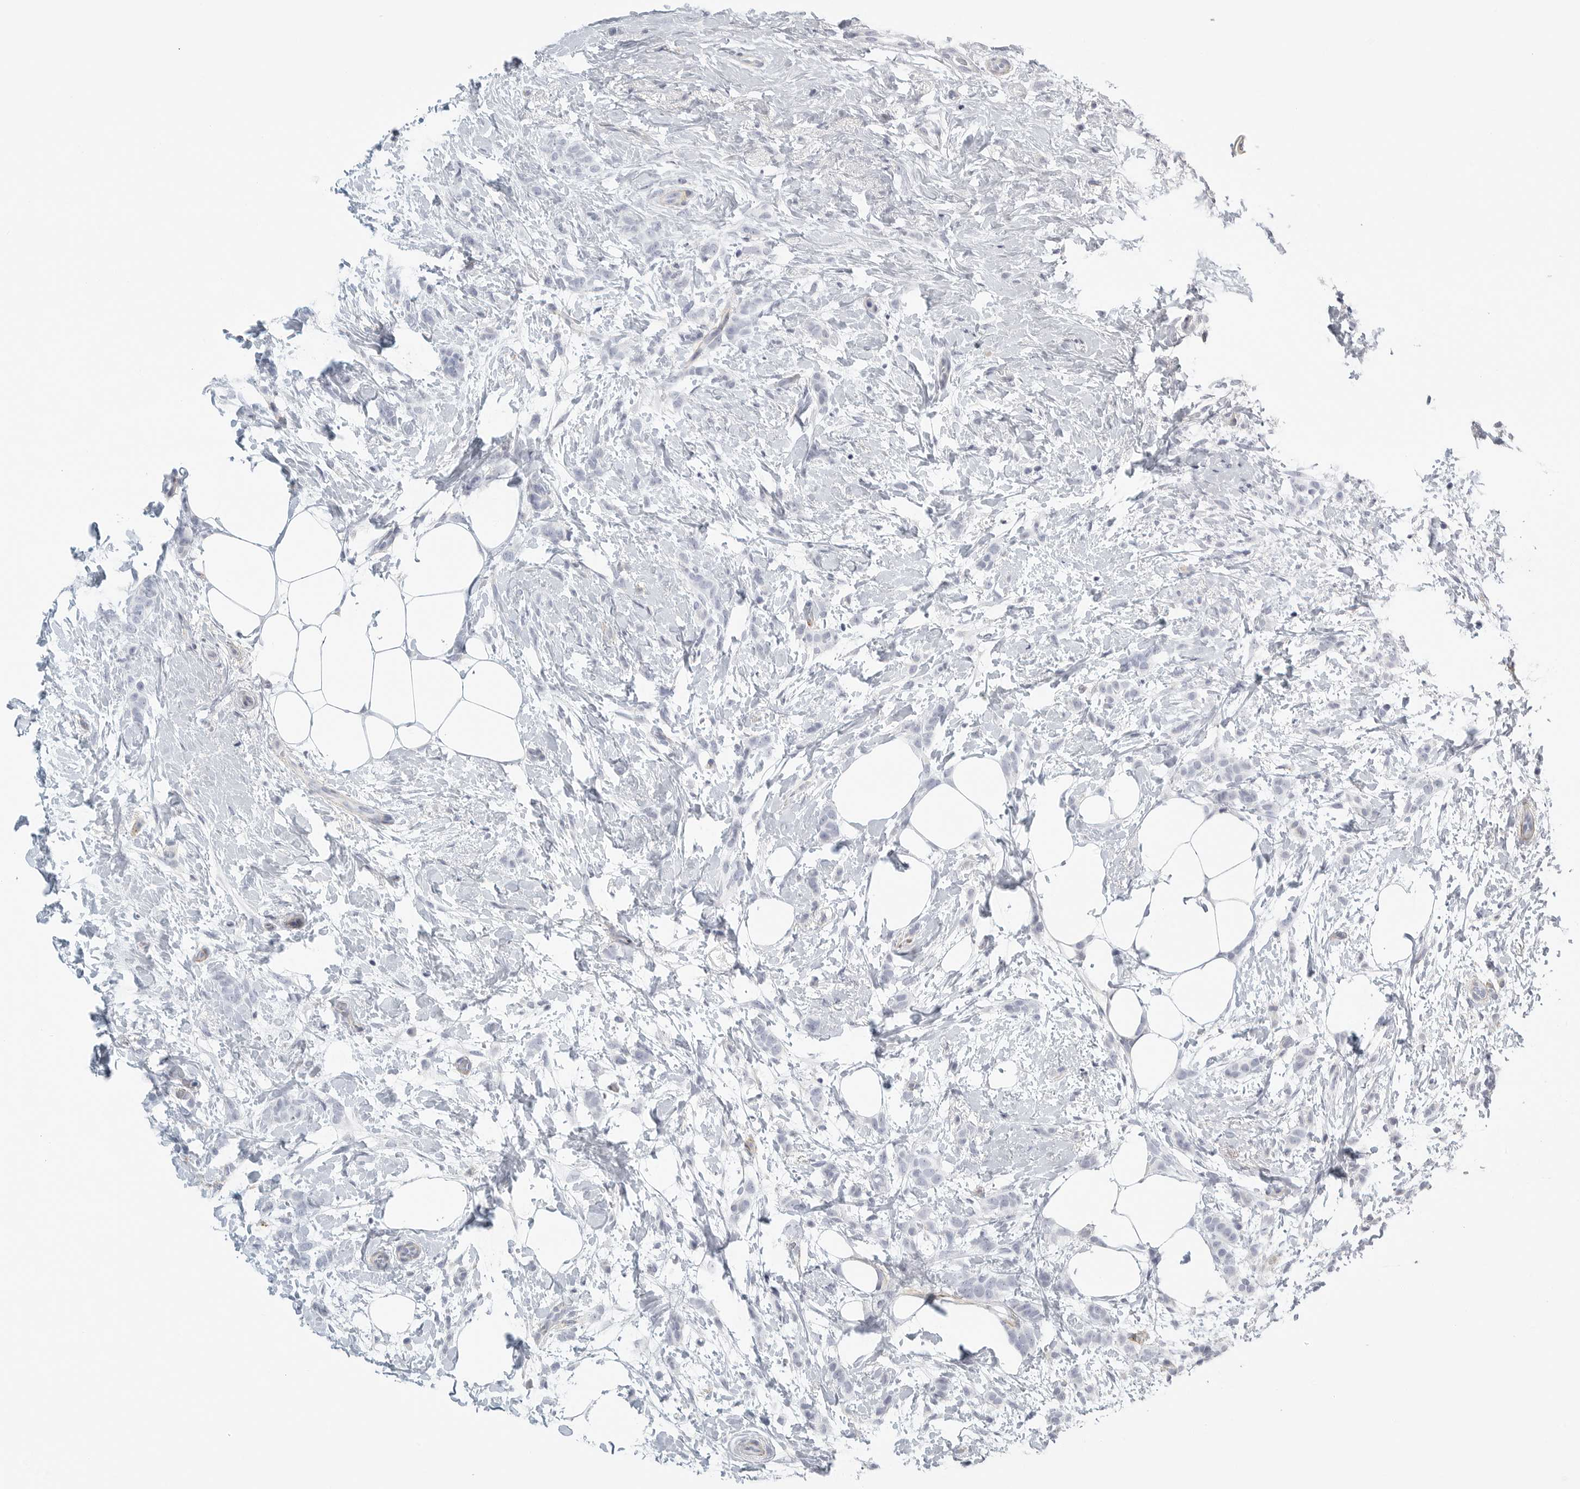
{"staining": {"intensity": "negative", "quantity": "none", "location": "none"}, "tissue": "breast cancer", "cell_type": "Tumor cells", "image_type": "cancer", "snomed": [{"axis": "morphology", "description": "Lobular carcinoma, in situ"}, {"axis": "morphology", "description": "Lobular carcinoma"}, {"axis": "topography", "description": "Breast"}], "caption": "The histopathology image displays no significant expression in tumor cells of breast cancer.", "gene": "TNR", "patient": {"sex": "female", "age": 41}}